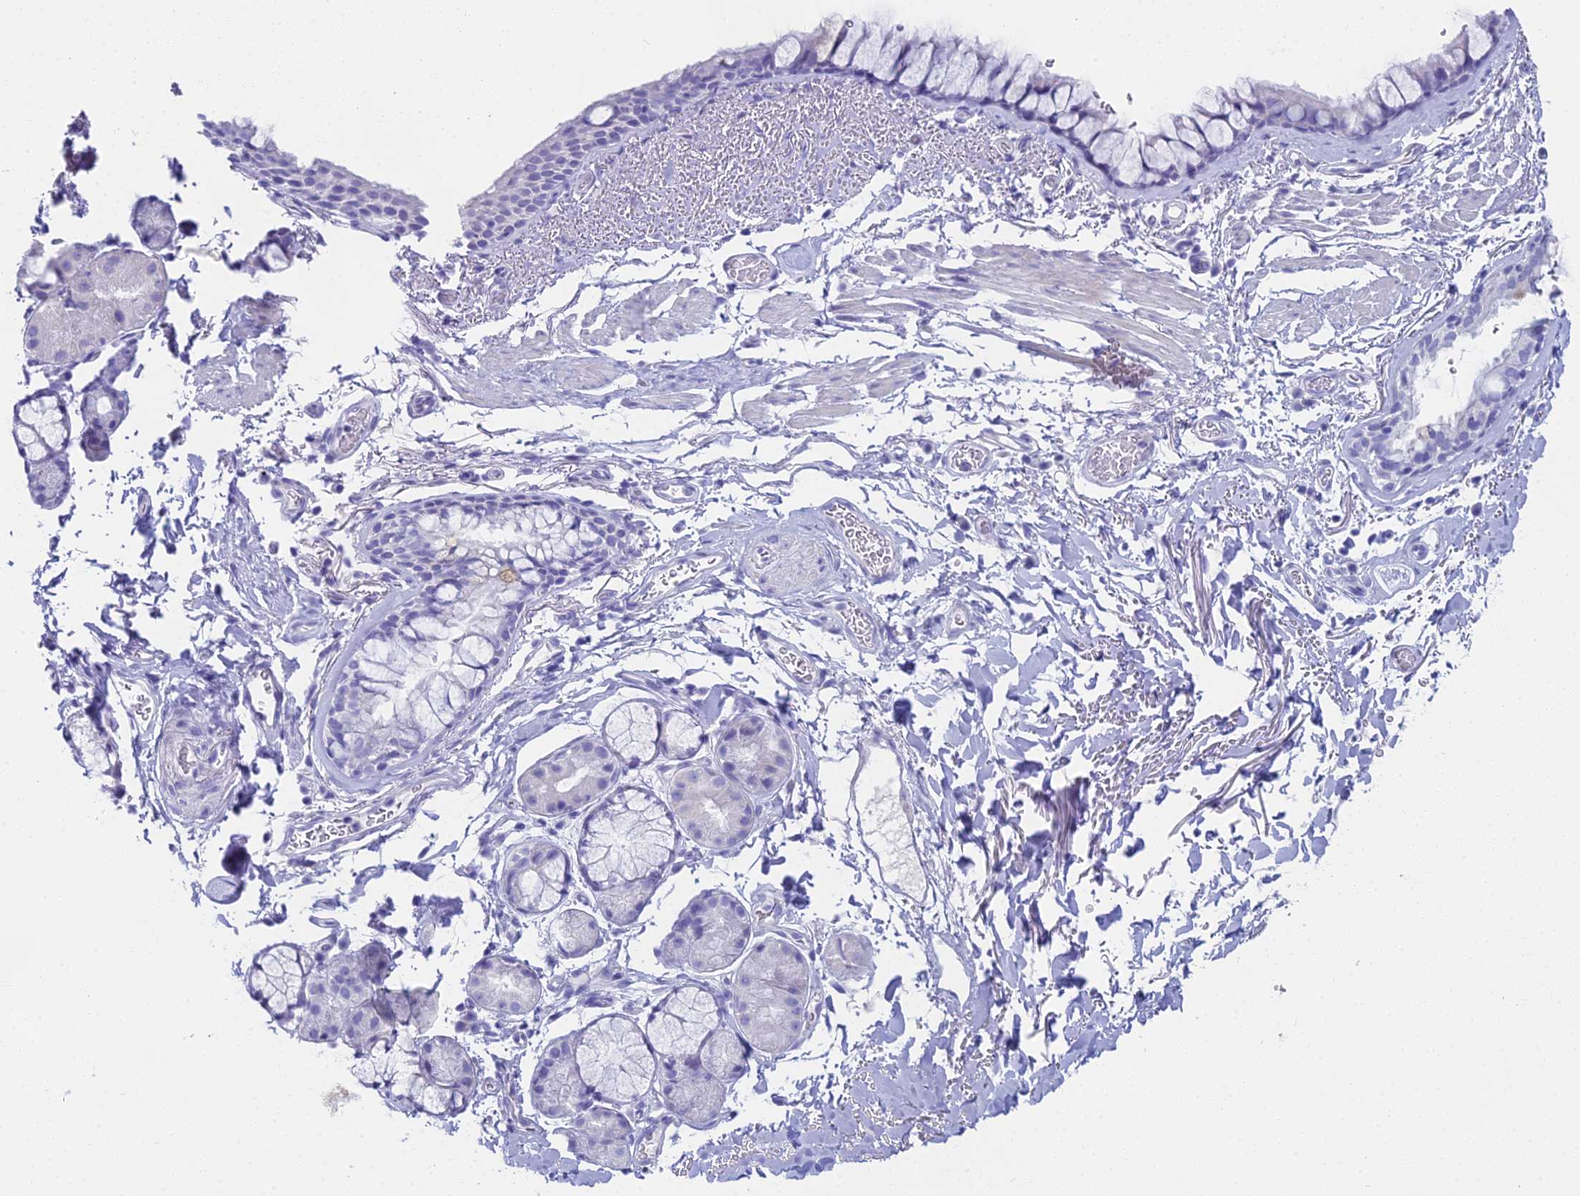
{"staining": {"intensity": "negative", "quantity": "none", "location": "none"}, "tissue": "bronchus", "cell_type": "Respiratory epithelial cells", "image_type": "normal", "snomed": [{"axis": "morphology", "description": "Normal tissue, NOS"}, {"axis": "topography", "description": "Bronchus"}], "caption": "Unremarkable bronchus was stained to show a protein in brown. There is no significant expression in respiratory epithelial cells. (DAB IHC visualized using brightfield microscopy, high magnification).", "gene": "UNC80", "patient": {"sex": "male", "age": 65}}